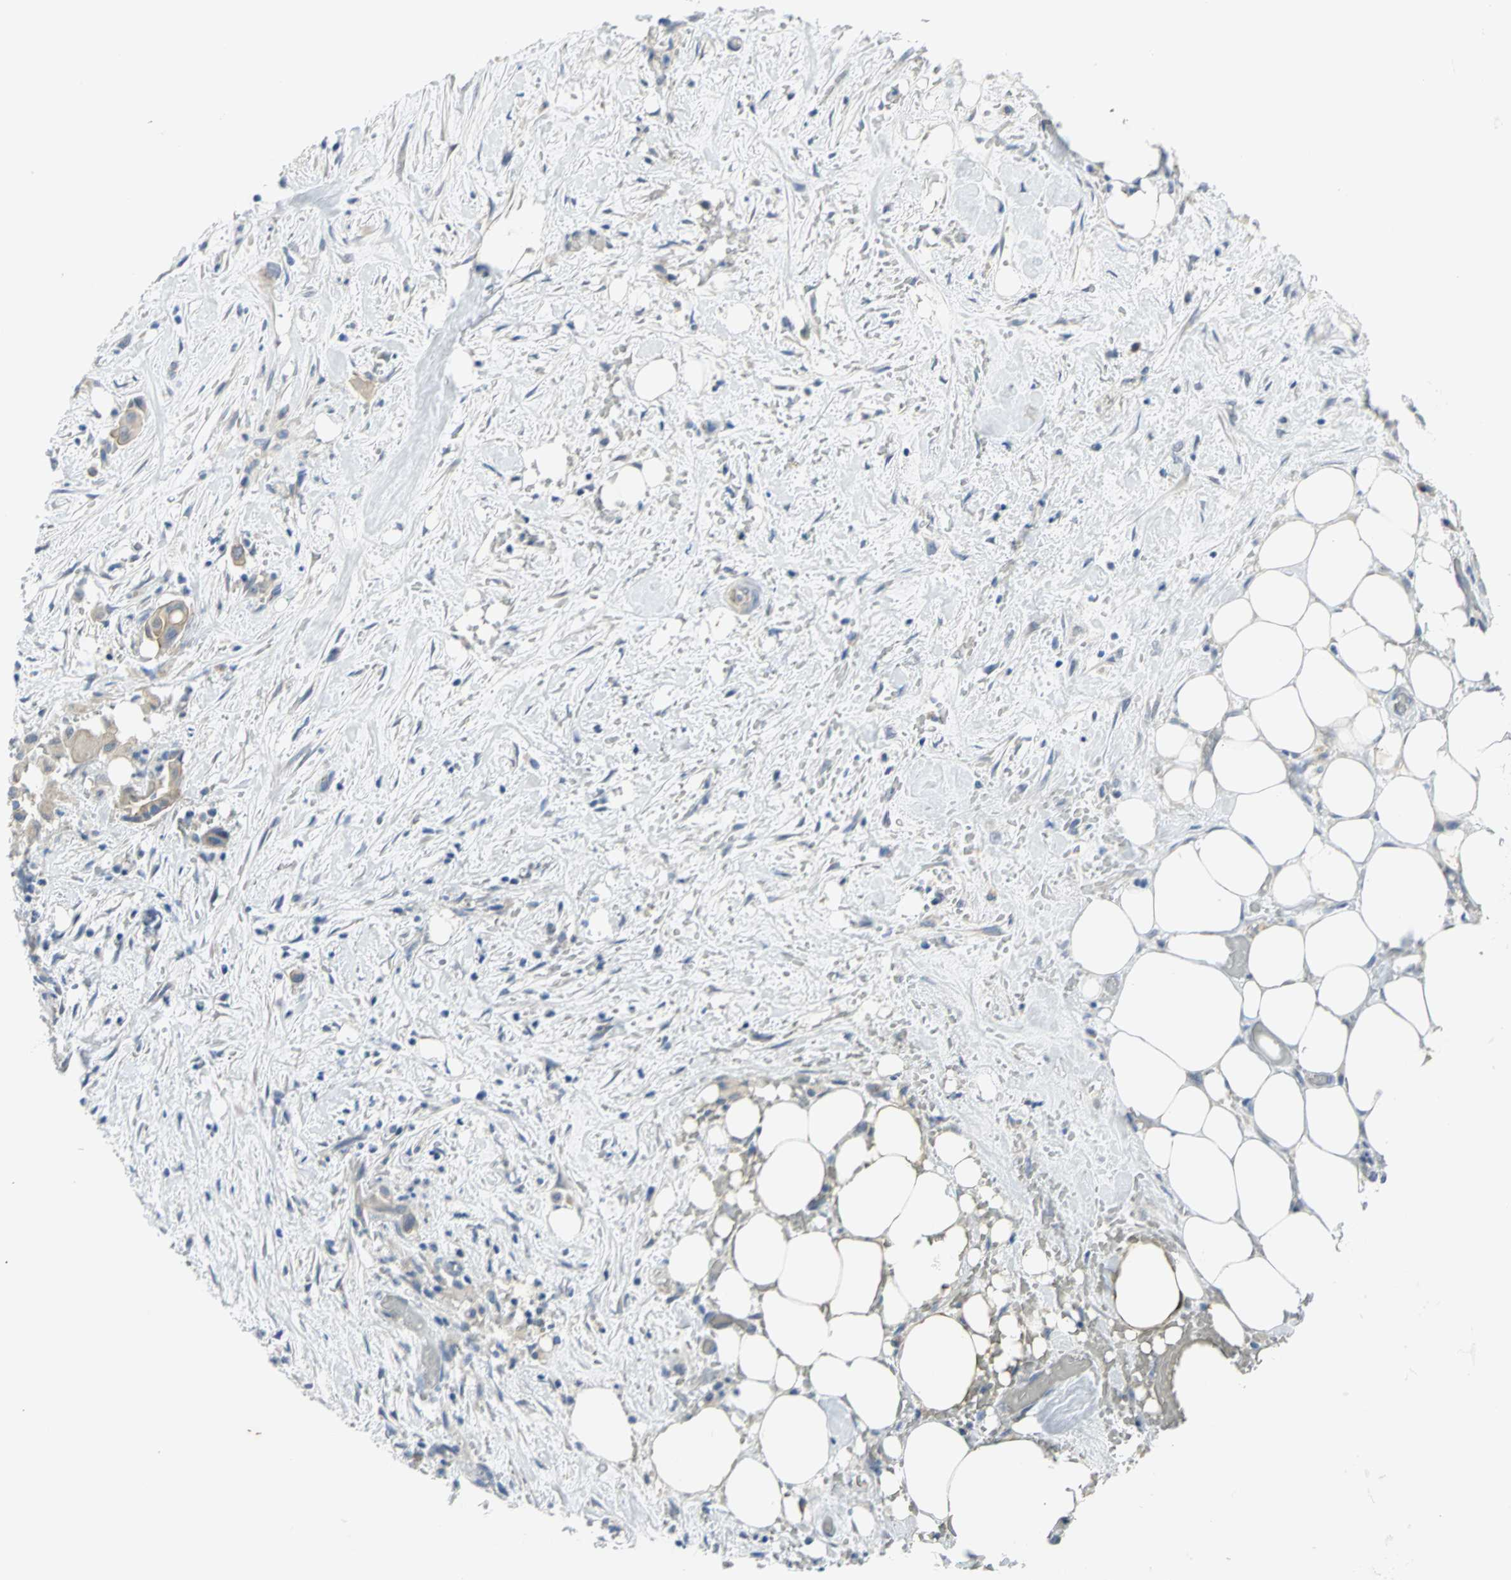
{"staining": {"intensity": "weak", "quantity": ">75%", "location": "cytoplasmic/membranous"}, "tissue": "liver cancer", "cell_type": "Tumor cells", "image_type": "cancer", "snomed": [{"axis": "morphology", "description": "Cholangiocarcinoma"}, {"axis": "topography", "description": "Liver"}], "caption": "Immunohistochemical staining of liver cancer demonstrates low levels of weak cytoplasmic/membranous staining in approximately >75% of tumor cells. Using DAB (3,3'-diaminobenzidine) (brown) and hematoxylin (blue) stains, captured at high magnification using brightfield microscopy.", "gene": "HTR1F", "patient": {"sex": "female", "age": 68}}